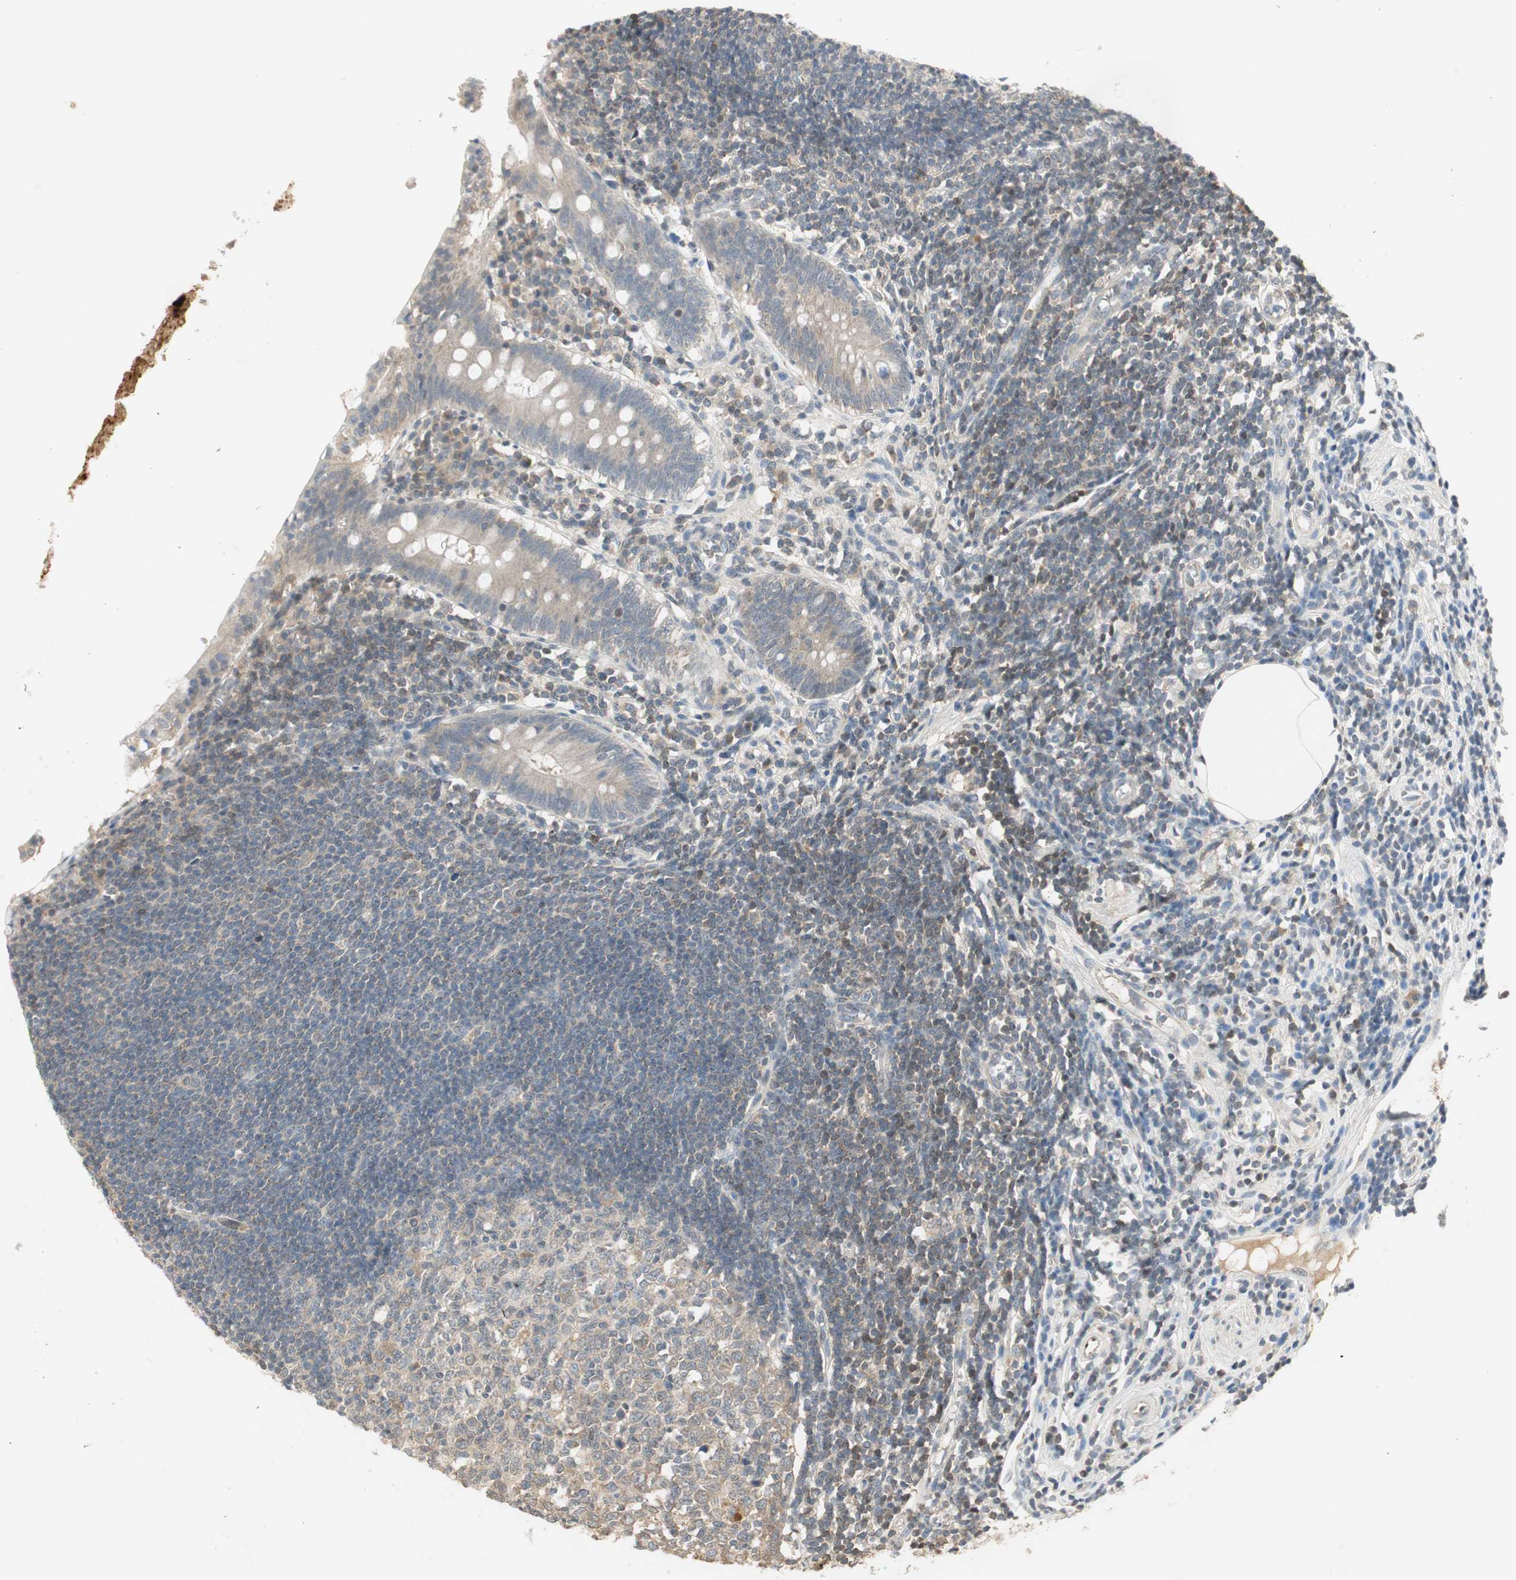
{"staining": {"intensity": "weak", "quantity": "25%-75%", "location": "cytoplasmic/membranous"}, "tissue": "appendix", "cell_type": "Glandular cells", "image_type": "normal", "snomed": [{"axis": "morphology", "description": "Normal tissue, NOS"}, {"axis": "topography", "description": "Appendix"}], "caption": "Immunohistochemistry (IHC) photomicrograph of unremarkable appendix: appendix stained using immunohistochemistry (IHC) exhibits low levels of weak protein expression localized specifically in the cytoplasmic/membranous of glandular cells, appearing as a cytoplasmic/membranous brown color.", "gene": "USP2", "patient": {"sex": "female", "age": 50}}